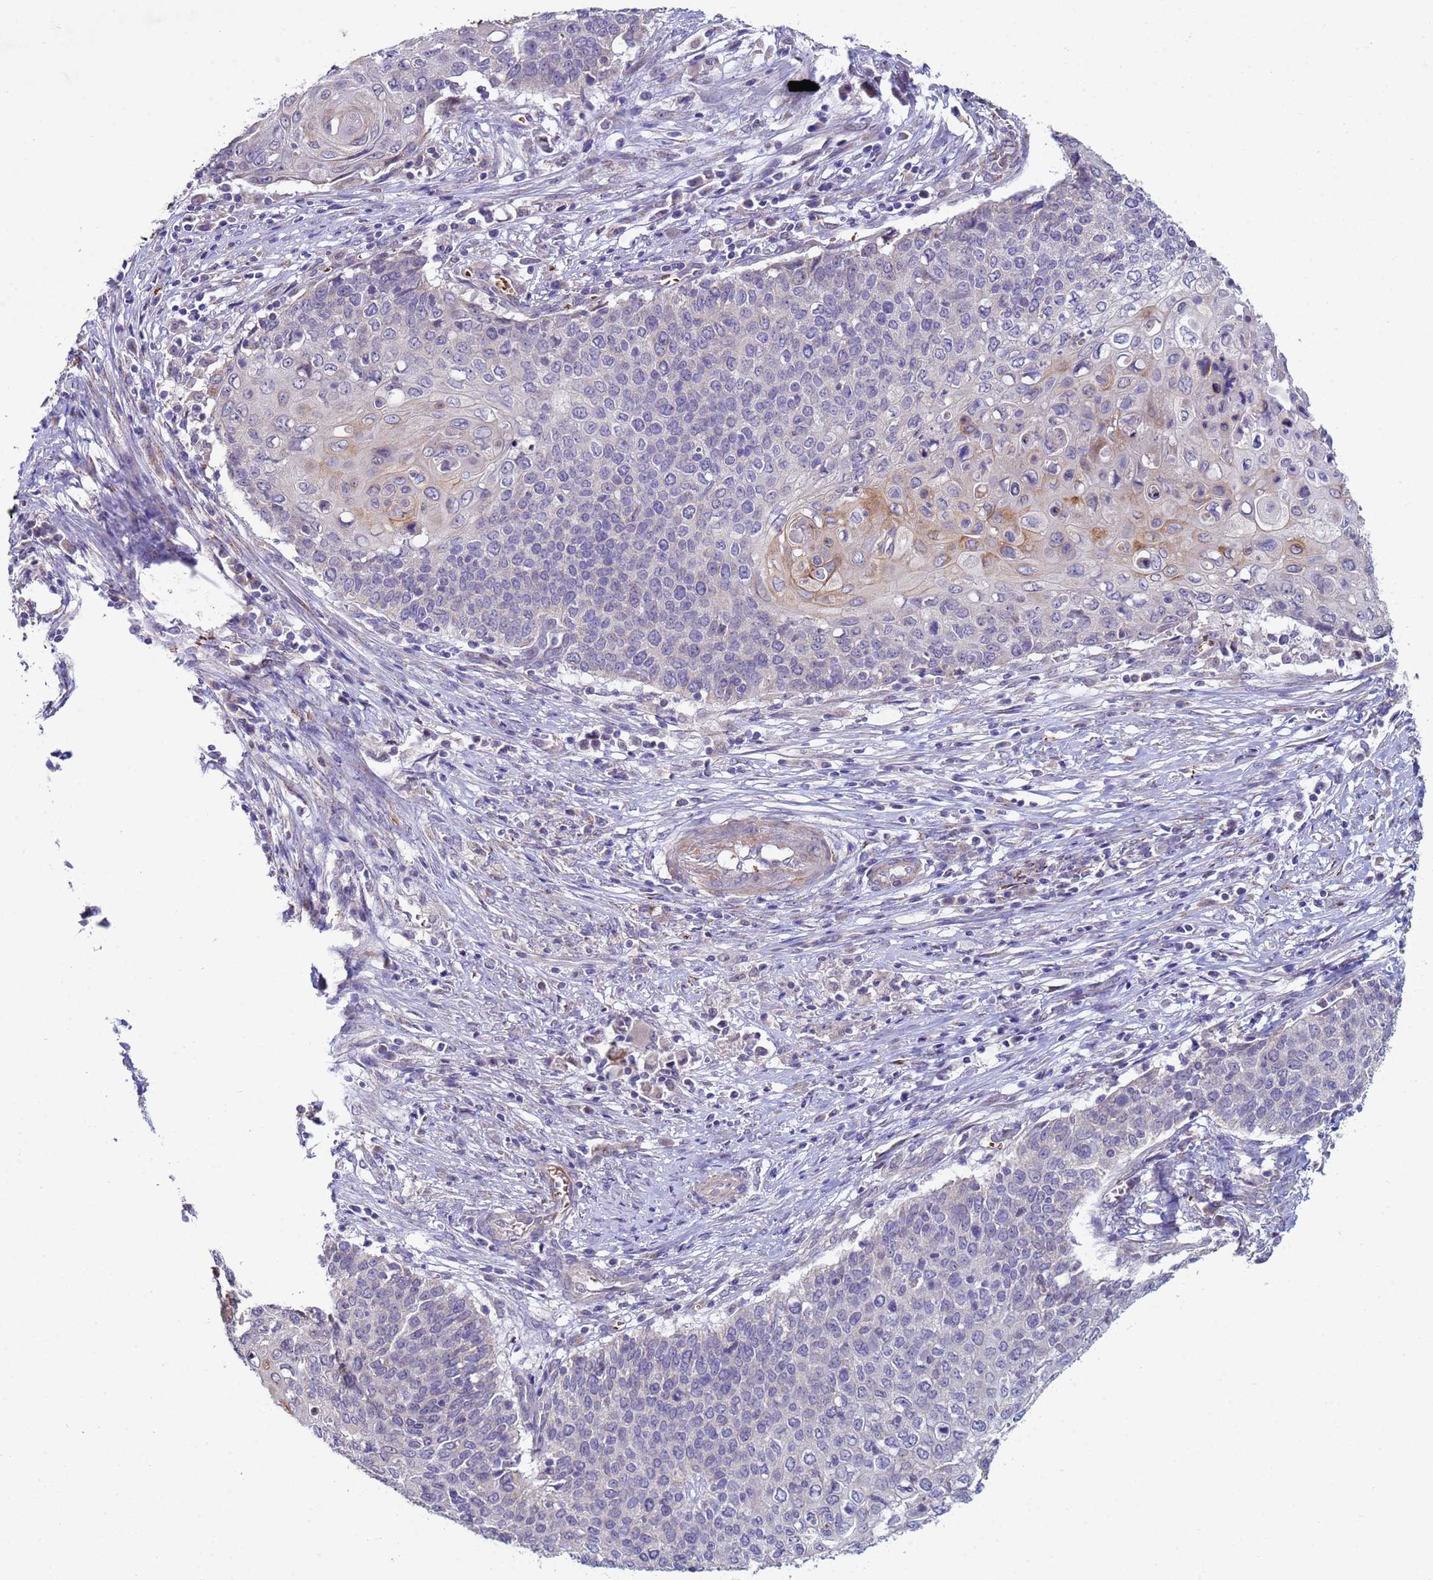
{"staining": {"intensity": "weak", "quantity": "<25%", "location": "cytoplasmic/membranous"}, "tissue": "cervical cancer", "cell_type": "Tumor cells", "image_type": "cancer", "snomed": [{"axis": "morphology", "description": "Squamous cell carcinoma, NOS"}, {"axis": "topography", "description": "Cervix"}], "caption": "A photomicrograph of cervical squamous cell carcinoma stained for a protein reveals no brown staining in tumor cells.", "gene": "CLHC1", "patient": {"sex": "female", "age": 39}}